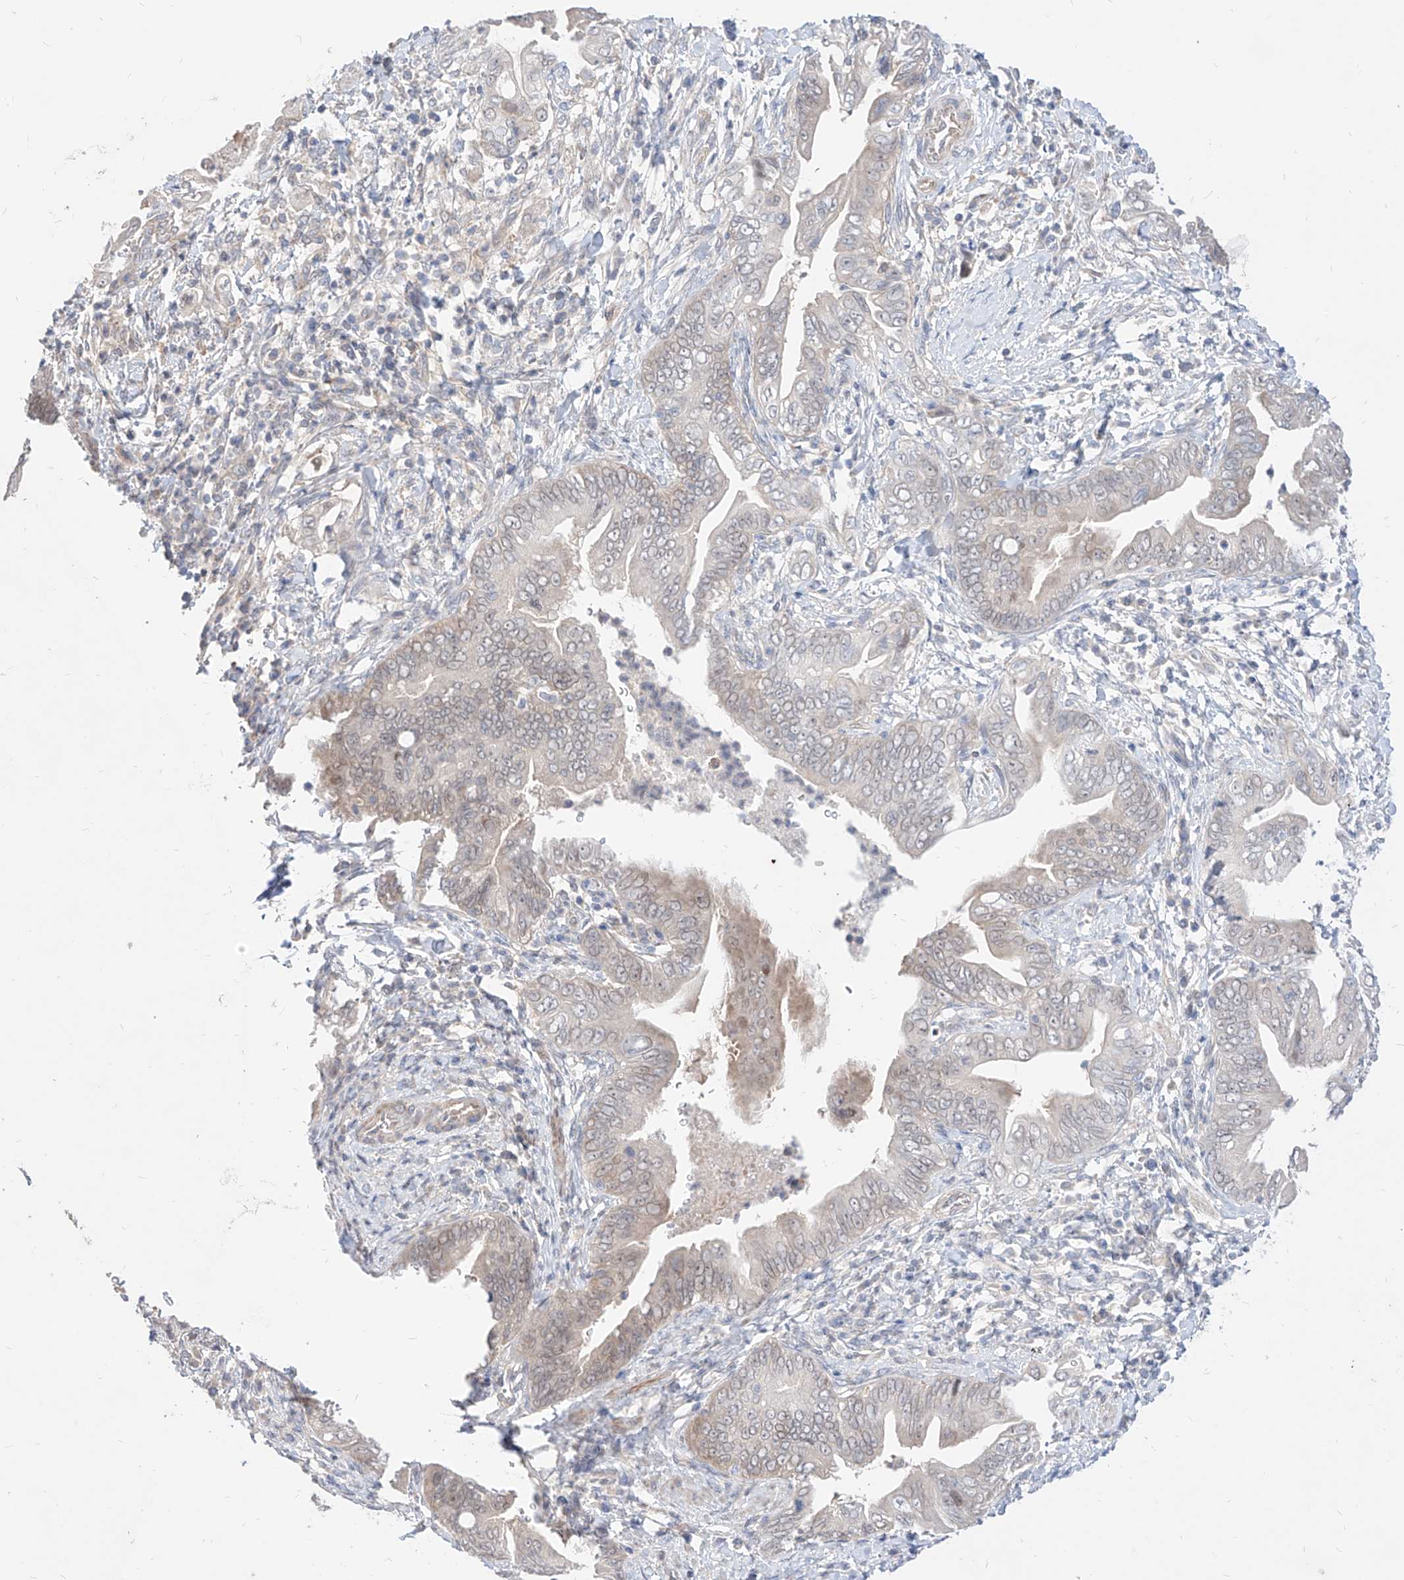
{"staining": {"intensity": "negative", "quantity": "none", "location": "none"}, "tissue": "pancreatic cancer", "cell_type": "Tumor cells", "image_type": "cancer", "snomed": [{"axis": "morphology", "description": "Adenocarcinoma, NOS"}, {"axis": "topography", "description": "Pancreas"}], "caption": "Protein analysis of pancreatic adenocarcinoma exhibits no significant staining in tumor cells. (DAB (3,3'-diaminobenzidine) immunohistochemistry (IHC) with hematoxylin counter stain).", "gene": "TSNAX", "patient": {"sex": "male", "age": 75}}